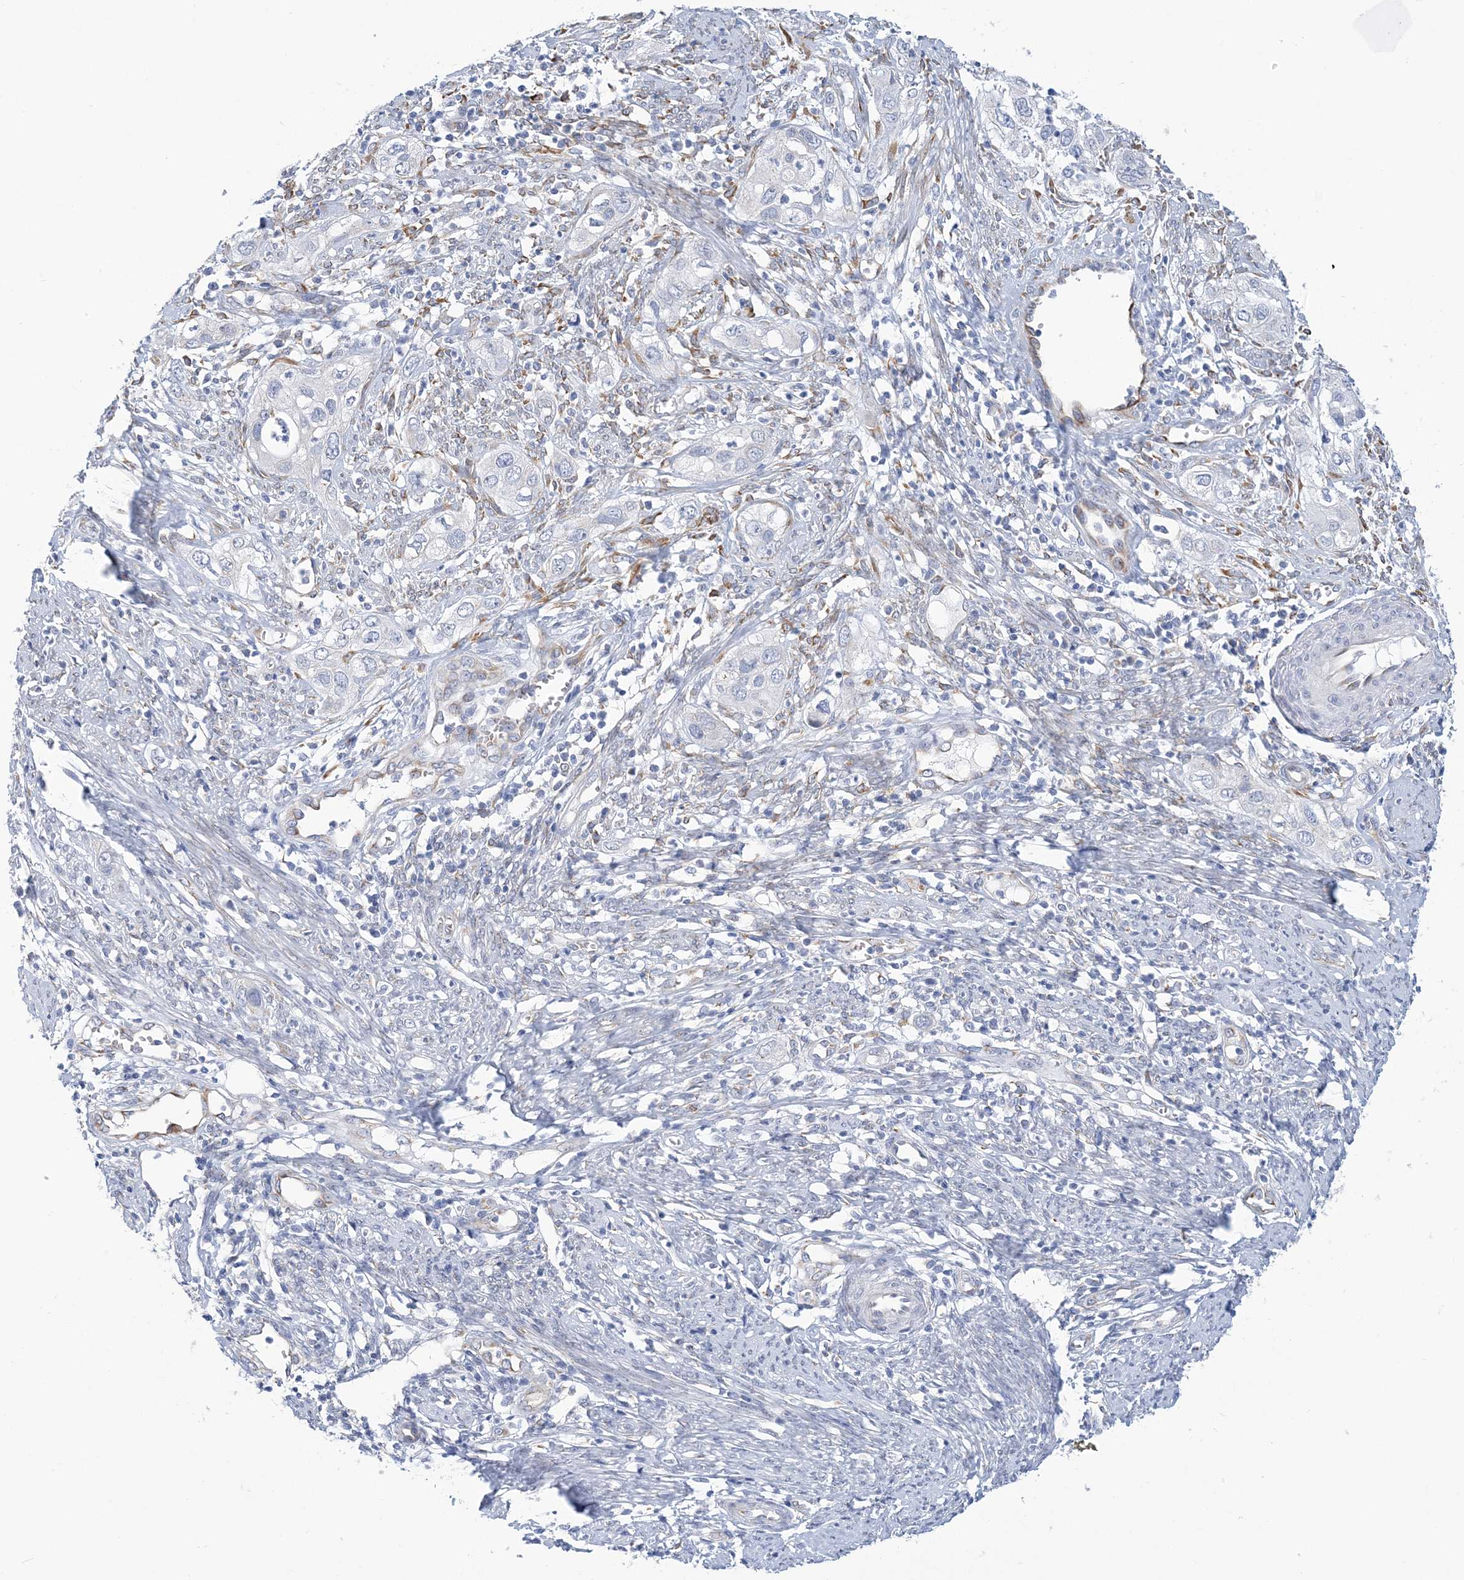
{"staining": {"intensity": "negative", "quantity": "none", "location": "none"}, "tissue": "cervical cancer", "cell_type": "Tumor cells", "image_type": "cancer", "snomed": [{"axis": "morphology", "description": "Squamous cell carcinoma, NOS"}, {"axis": "topography", "description": "Cervix"}], "caption": "Immunohistochemistry image of neoplastic tissue: squamous cell carcinoma (cervical) stained with DAB (3,3'-diaminobenzidine) exhibits no significant protein staining in tumor cells.", "gene": "PLEKHG4B", "patient": {"sex": "female", "age": 34}}